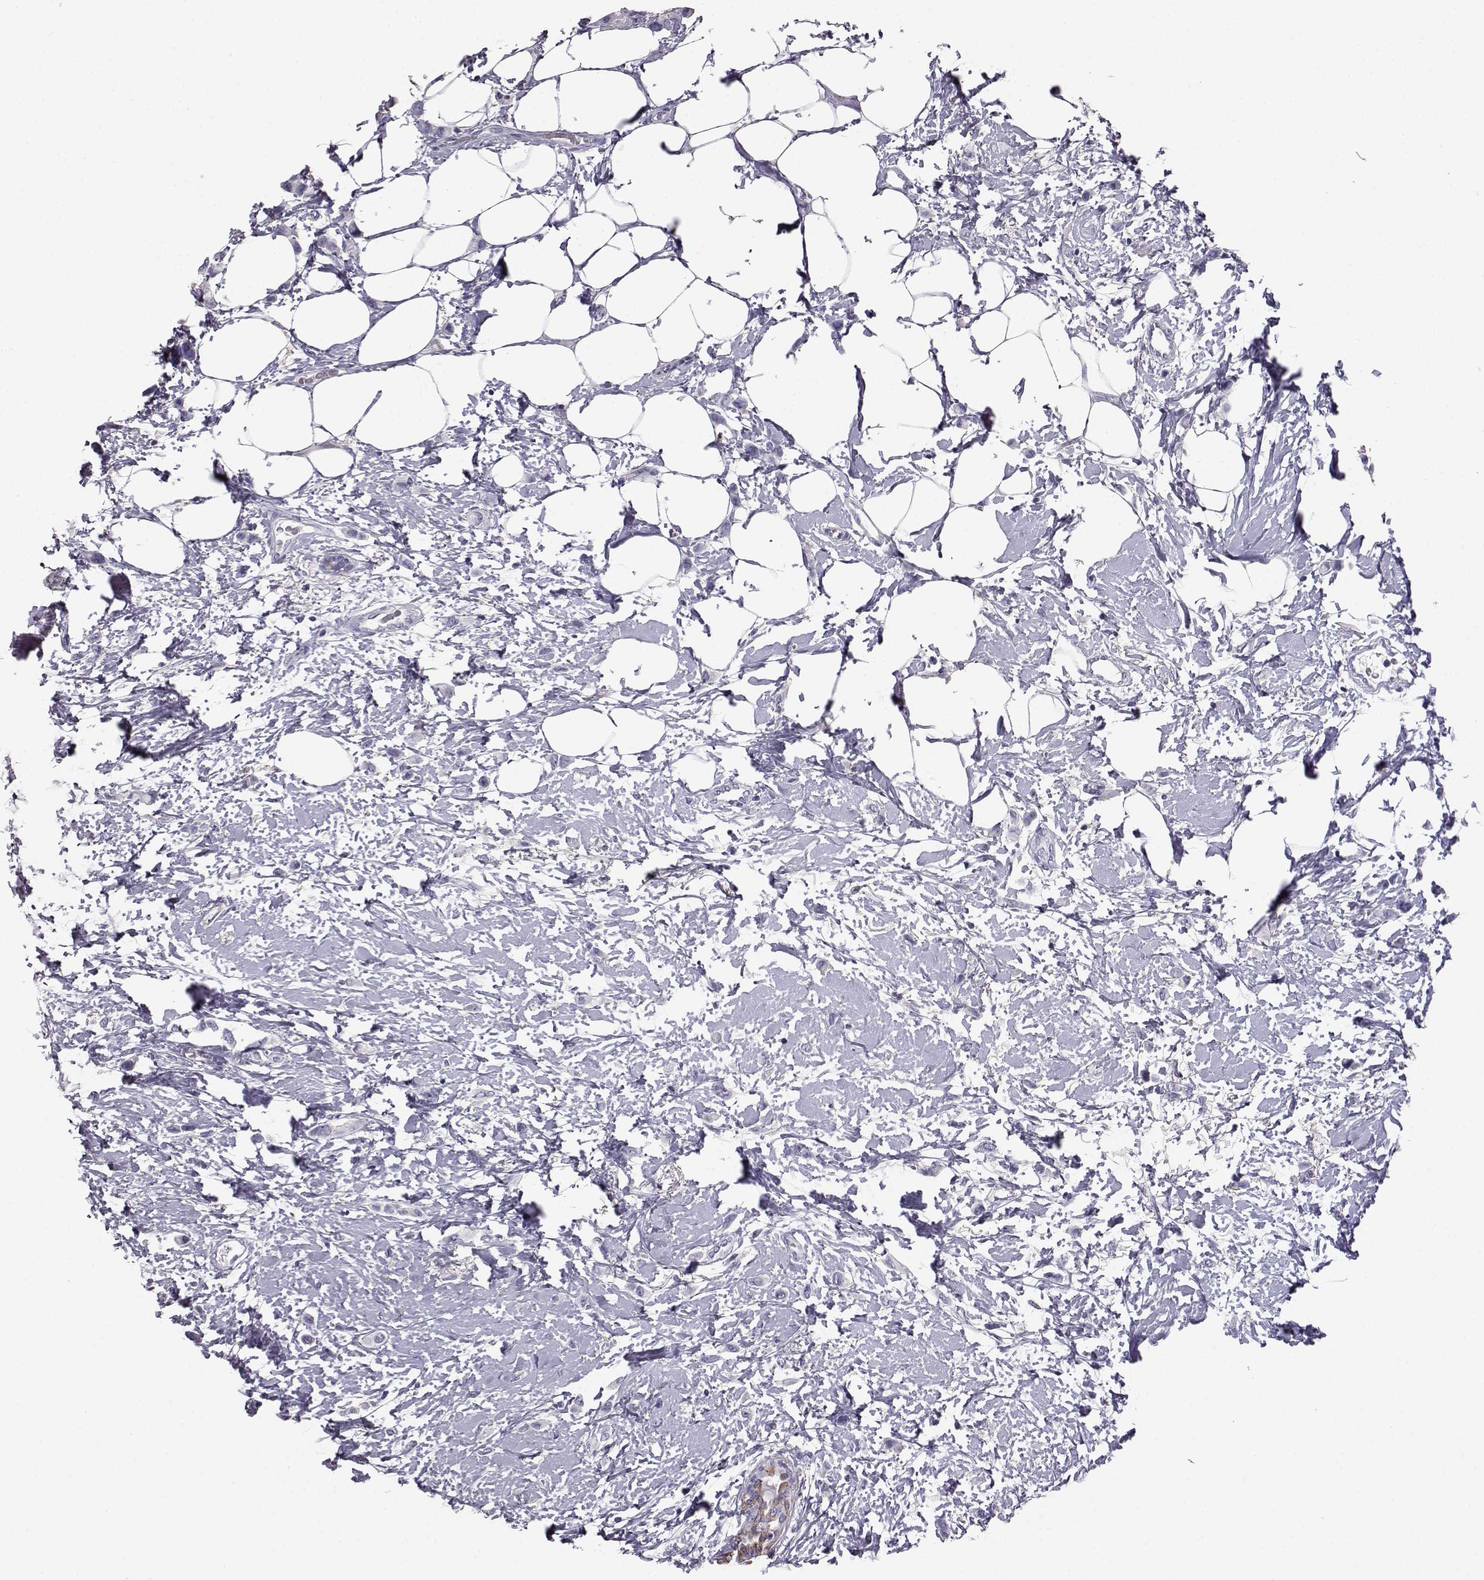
{"staining": {"intensity": "negative", "quantity": "none", "location": "none"}, "tissue": "breast cancer", "cell_type": "Tumor cells", "image_type": "cancer", "snomed": [{"axis": "morphology", "description": "Lobular carcinoma"}, {"axis": "topography", "description": "Breast"}], "caption": "DAB immunohistochemical staining of human breast cancer (lobular carcinoma) reveals no significant expression in tumor cells.", "gene": "AKR1B1", "patient": {"sex": "female", "age": 66}}